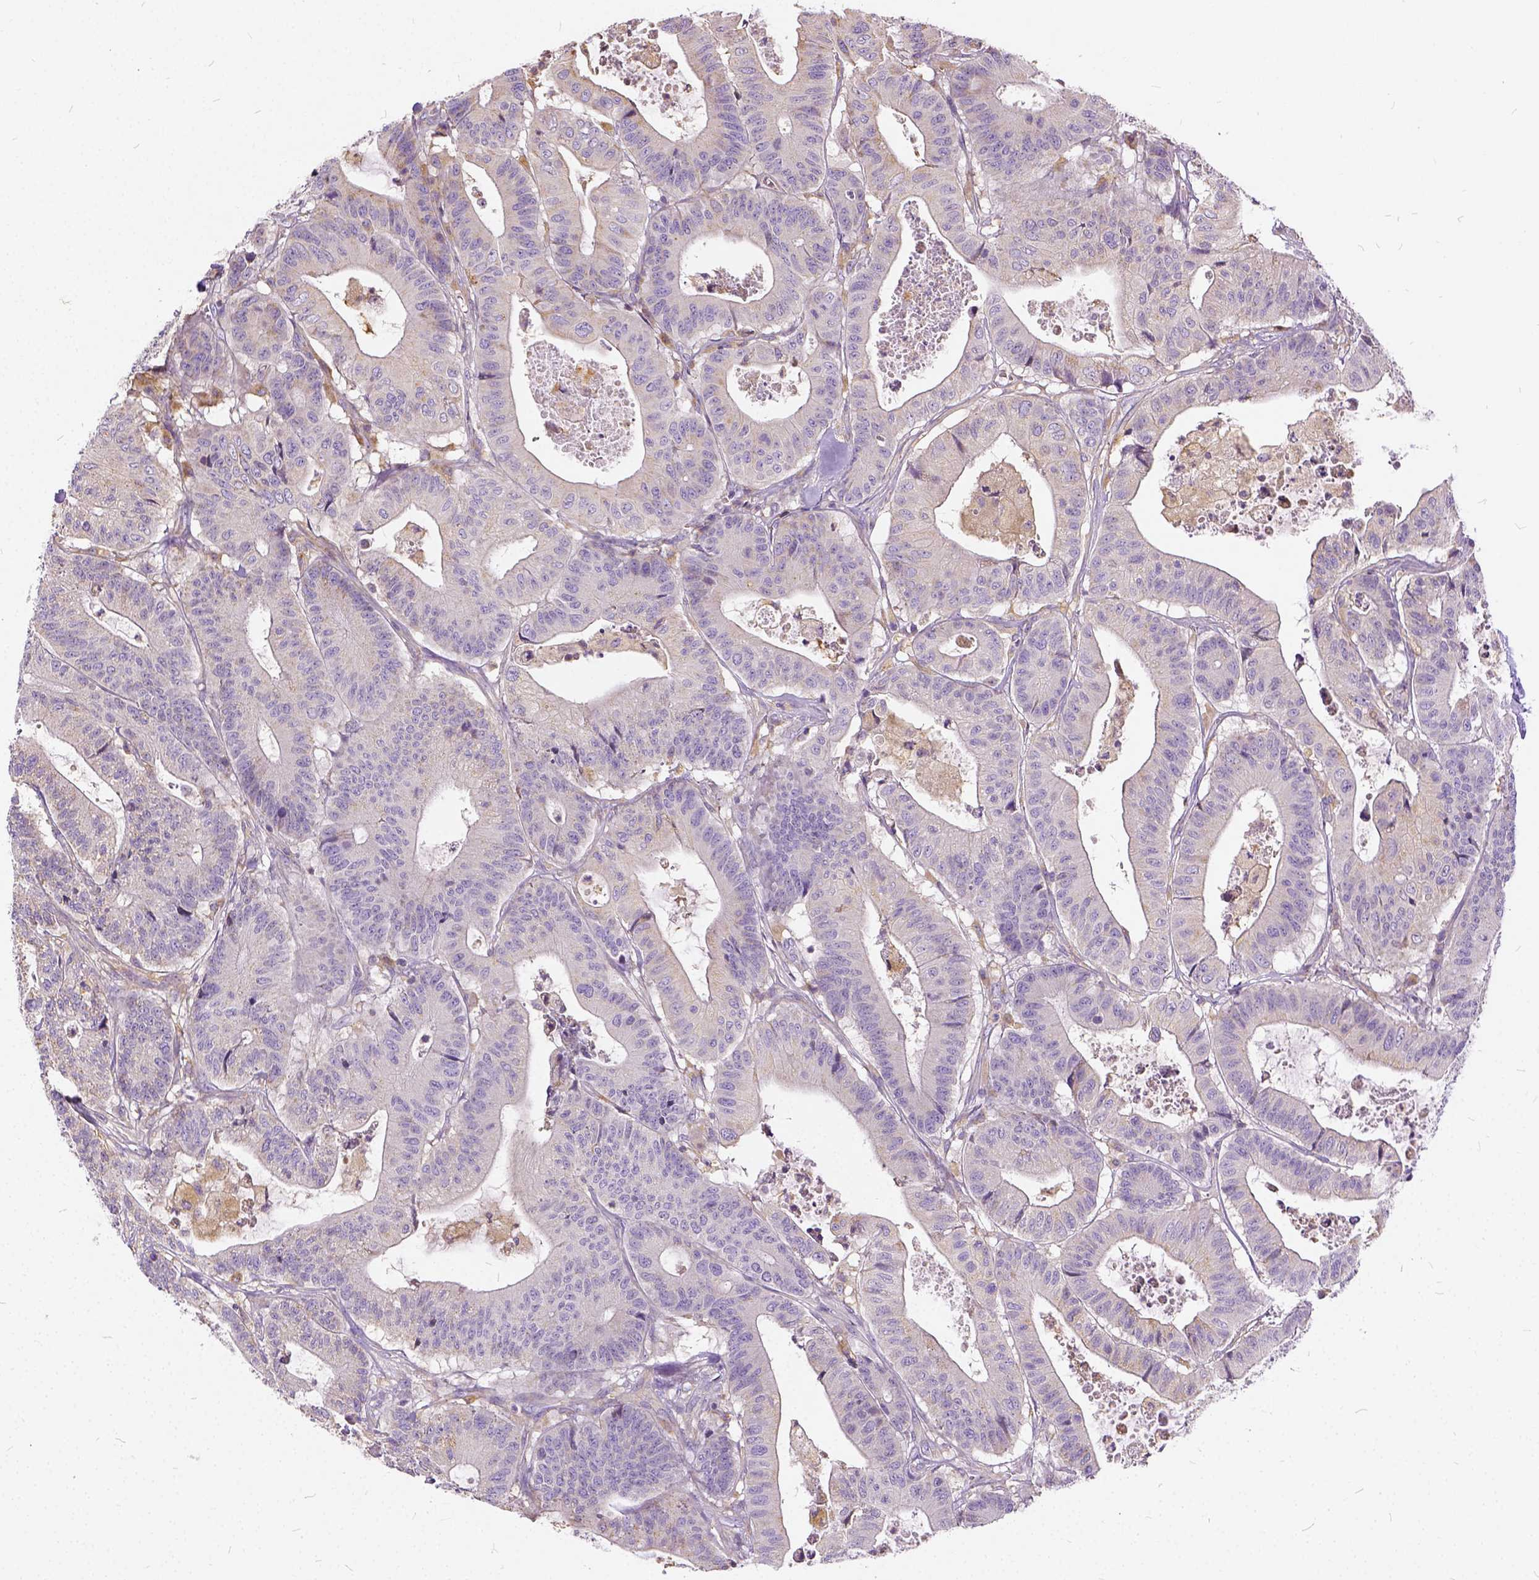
{"staining": {"intensity": "negative", "quantity": "none", "location": "none"}, "tissue": "colorectal cancer", "cell_type": "Tumor cells", "image_type": "cancer", "snomed": [{"axis": "morphology", "description": "Adenocarcinoma, NOS"}, {"axis": "topography", "description": "Colon"}], "caption": "Colorectal cancer (adenocarcinoma) was stained to show a protein in brown. There is no significant expression in tumor cells.", "gene": "CADM4", "patient": {"sex": "female", "age": 84}}